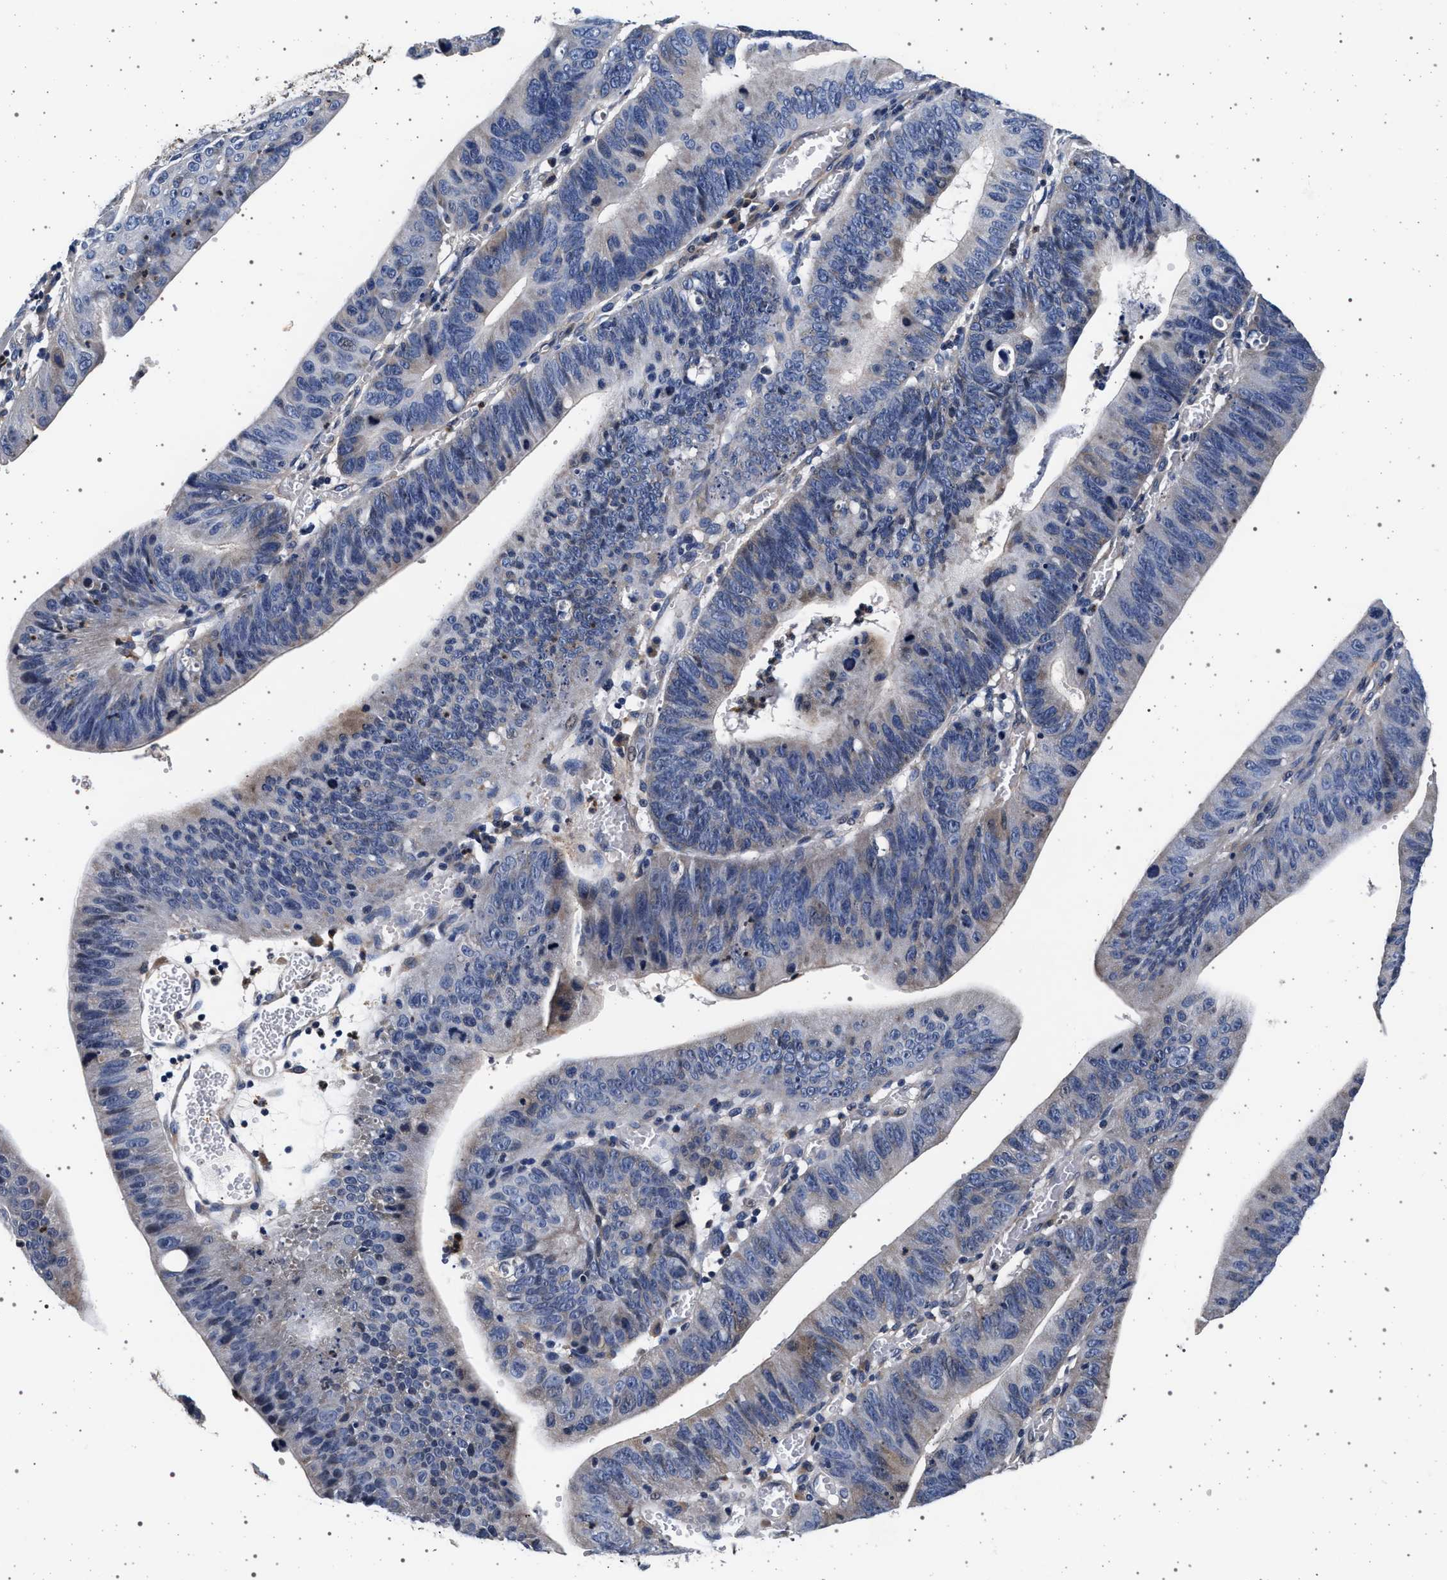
{"staining": {"intensity": "weak", "quantity": "<25%", "location": "cytoplasmic/membranous"}, "tissue": "stomach cancer", "cell_type": "Tumor cells", "image_type": "cancer", "snomed": [{"axis": "morphology", "description": "Adenocarcinoma, NOS"}, {"axis": "topography", "description": "Stomach"}], "caption": "Tumor cells are negative for brown protein staining in stomach cancer (adenocarcinoma).", "gene": "KCNK6", "patient": {"sex": "male", "age": 59}}